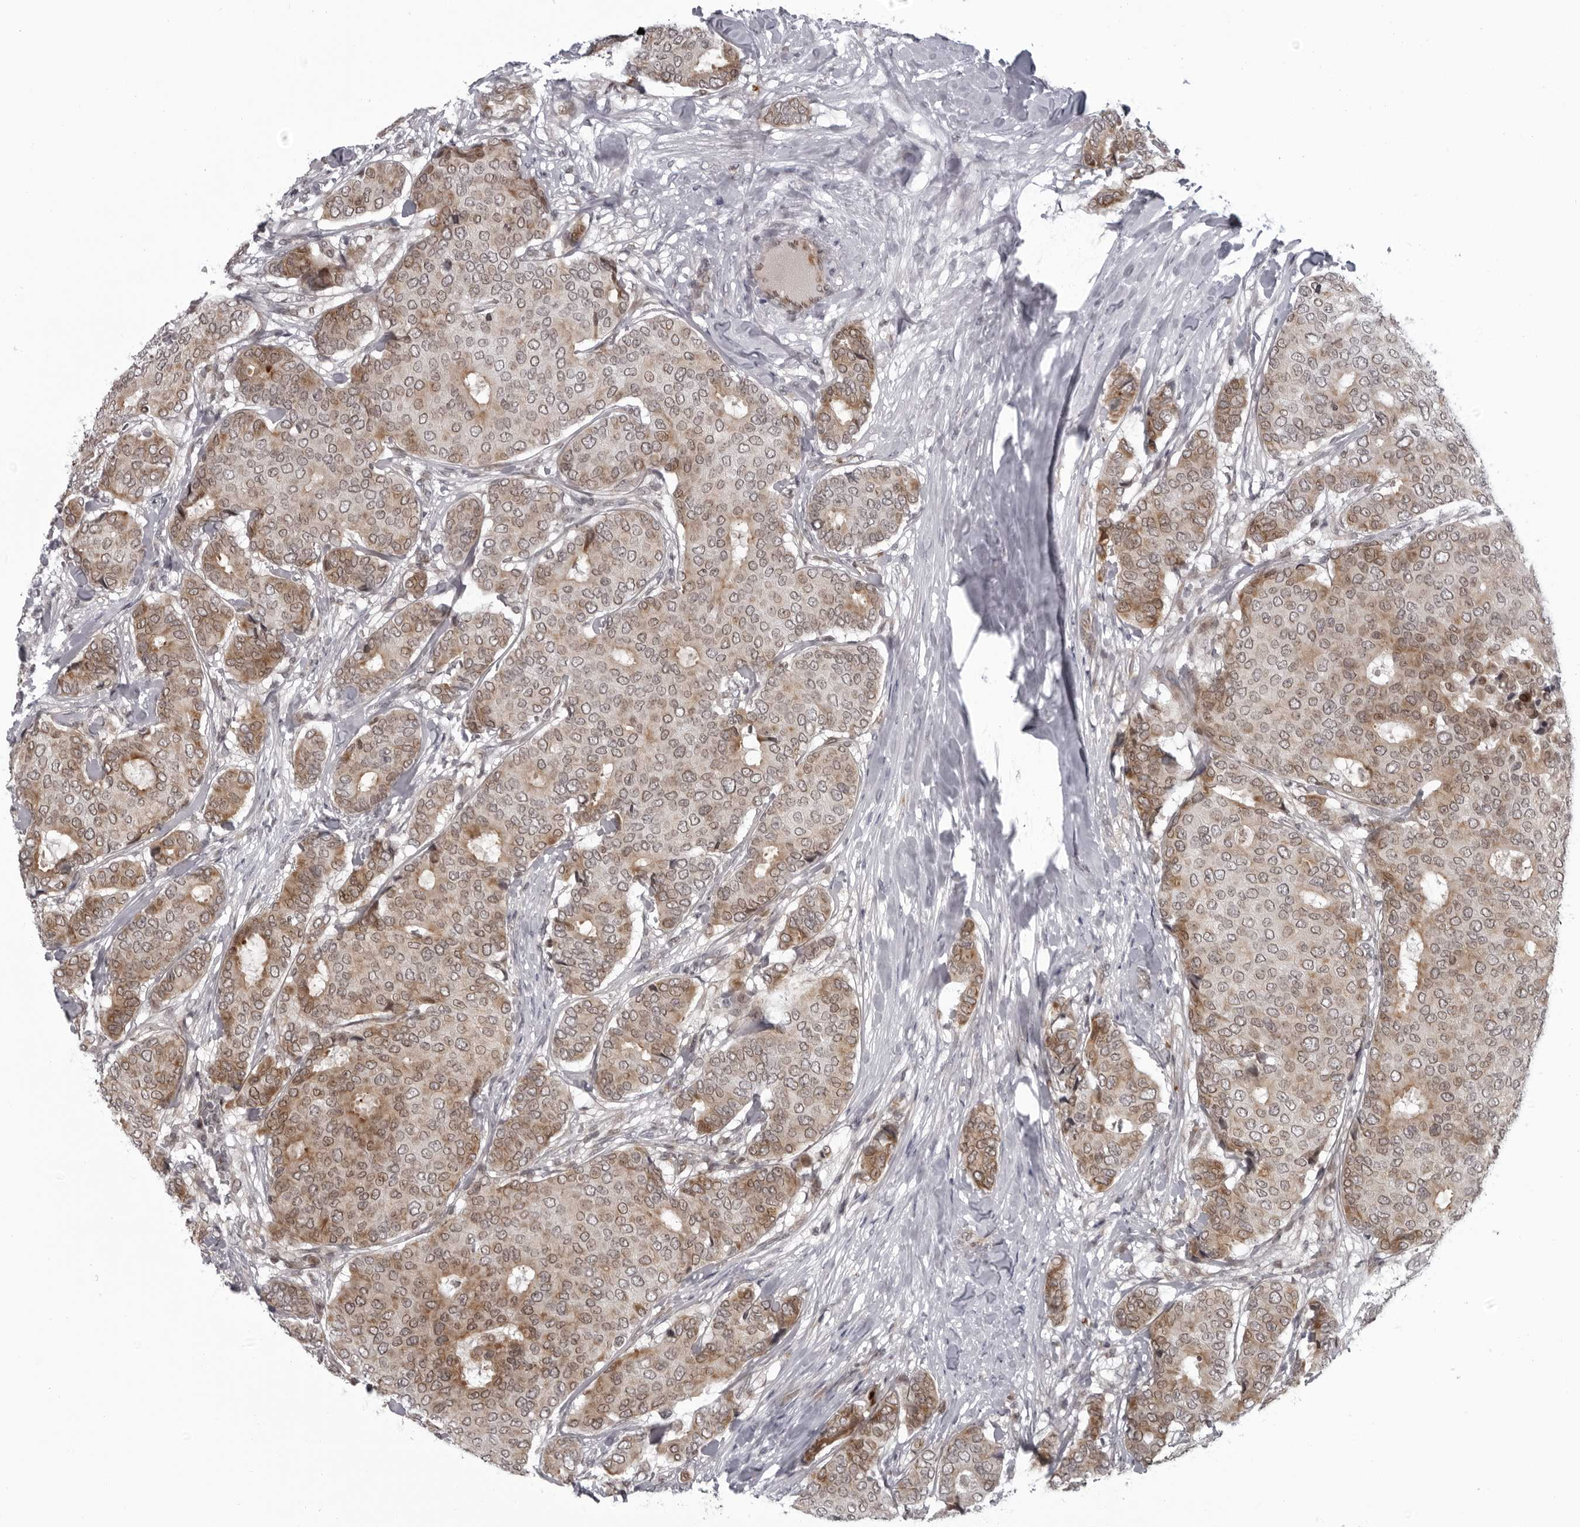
{"staining": {"intensity": "moderate", "quantity": ">75%", "location": "cytoplasmic/membranous"}, "tissue": "breast cancer", "cell_type": "Tumor cells", "image_type": "cancer", "snomed": [{"axis": "morphology", "description": "Duct carcinoma"}, {"axis": "topography", "description": "Breast"}], "caption": "Tumor cells exhibit medium levels of moderate cytoplasmic/membranous positivity in approximately >75% of cells in breast intraductal carcinoma. The protein of interest is stained brown, and the nuclei are stained in blue (DAB (3,3'-diaminobenzidine) IHC with brightfield microscopy, high magnification).", "gene": "THOP1", "patient": {"sex": "female", "age": 75}}